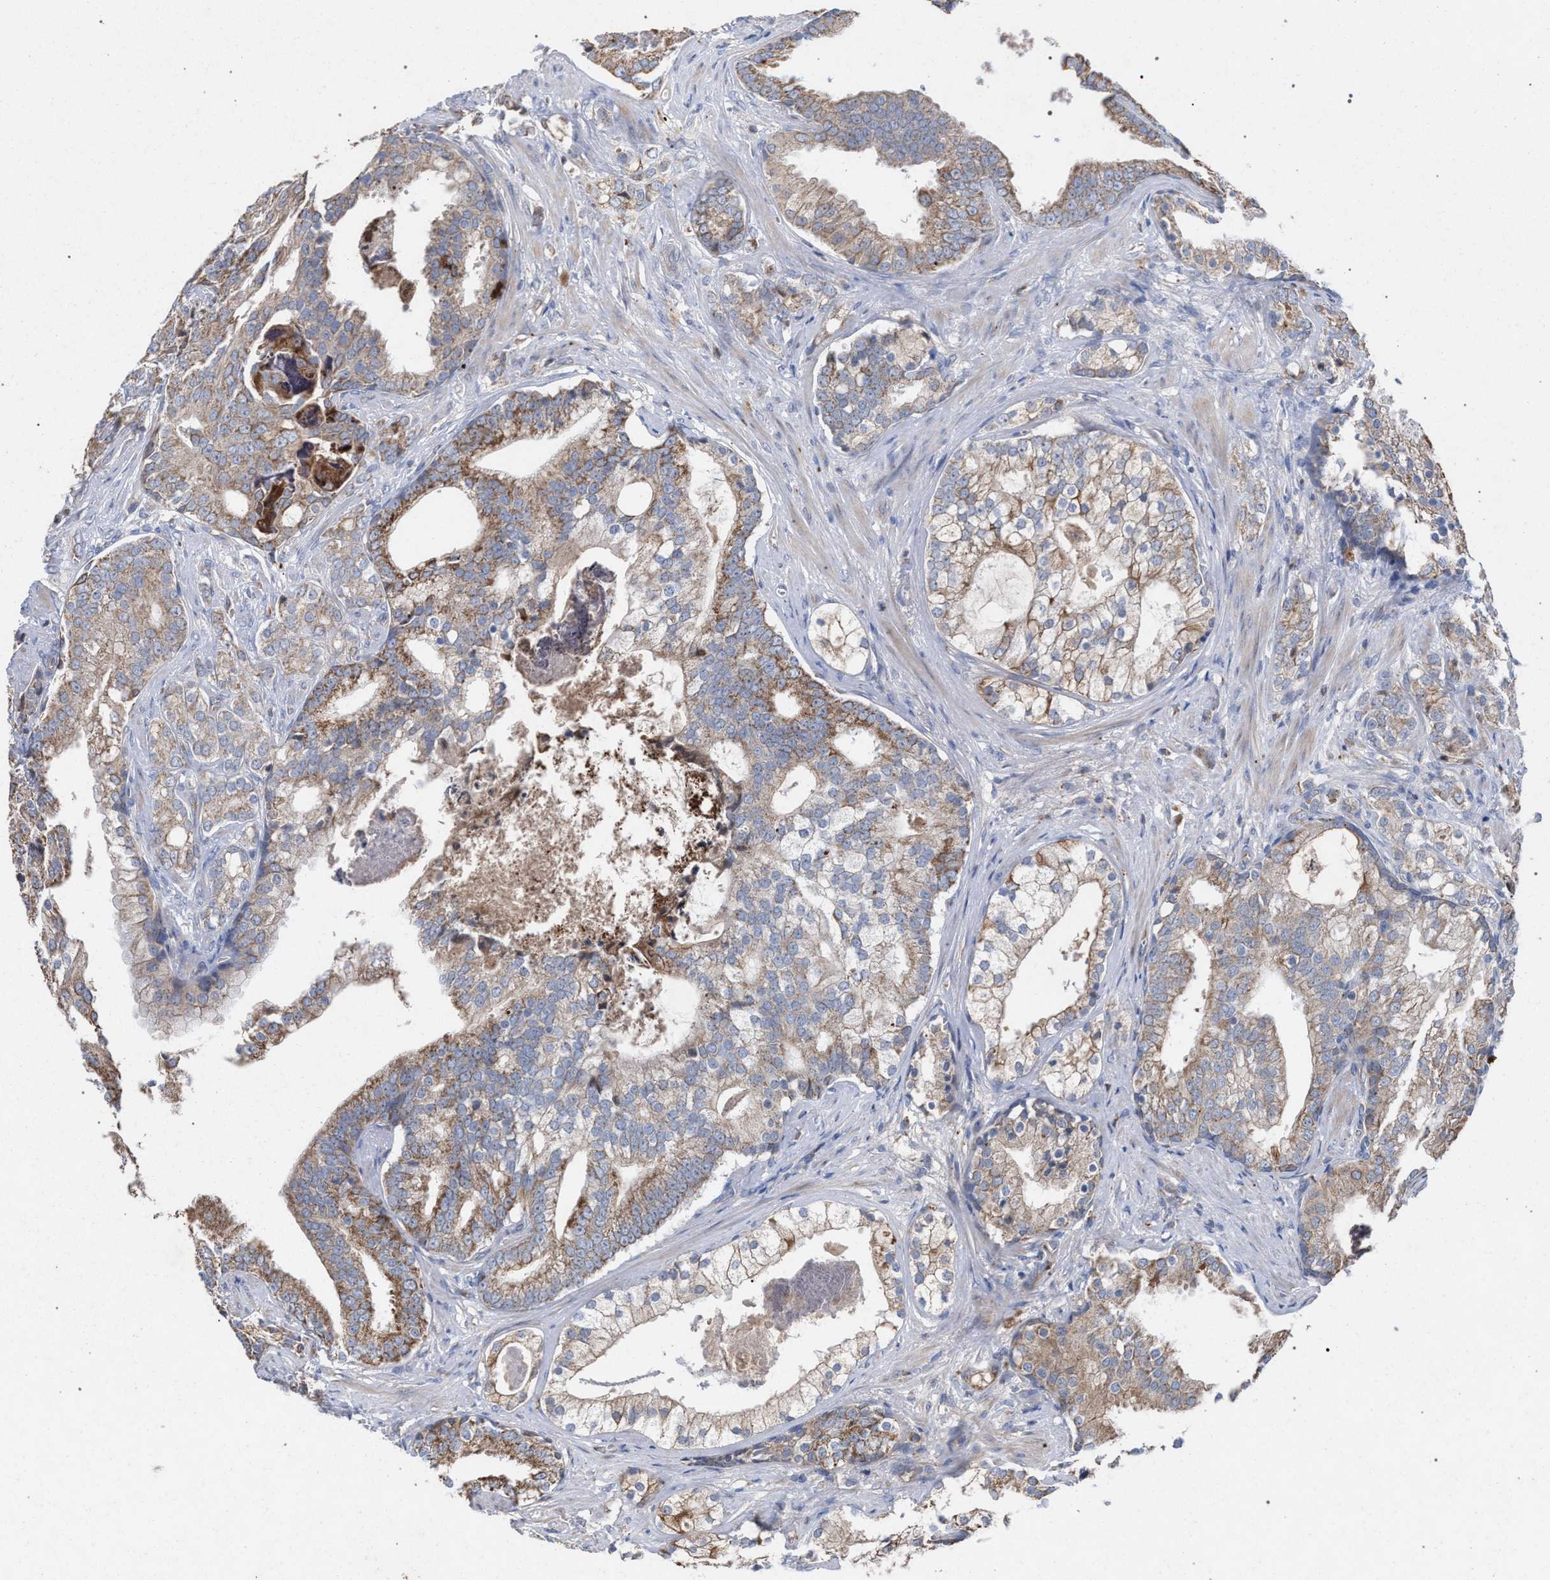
{"staining": {"intensity": "moderate", "quantity": "25%-75%", "location": "cytoplasmic/membranous"}, "tissue": "prostate cancer", "cell_type": "Tumor cells", "image_type": "cancer", "snomed": [{"axis": "morphology", "description": "Adenocarcinoma, Low grade"}, {"axis": "topography", "description": "Prostate"}], "caption": "Prostate cancer (adenocarcinoma (low-grade)) tissue displays moderate cytoplasmic/membranous expression in approximately 25%-75% of tumor cells (Brightfield microscopy of DAB IHC at high magnification).", "gene": "BCL2L12", "patient": {"sex": "male", "age": 58}}